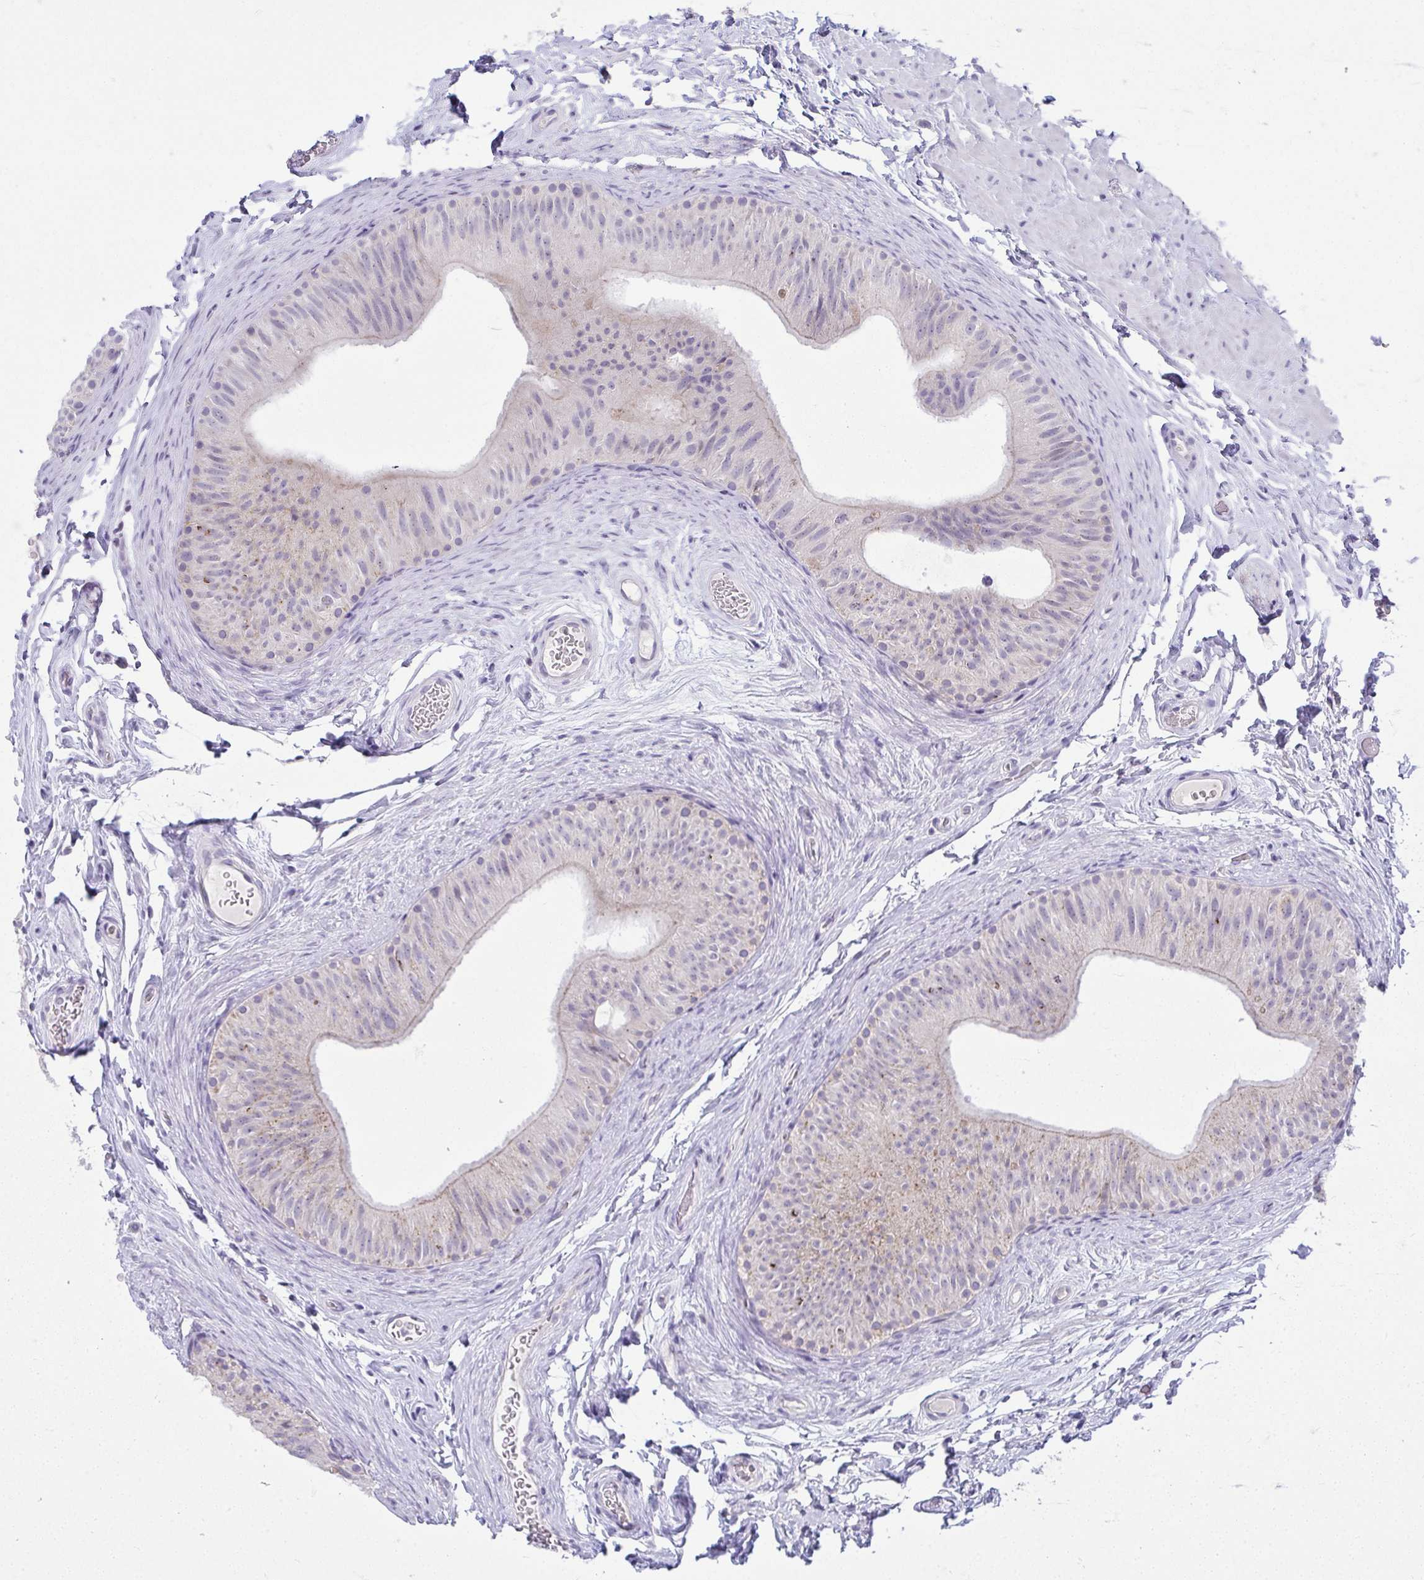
{"staining": {"intensity": "negative", "quantity": "none", "location": "none"}, "tissue": "epididymis", "cell_type": "Glandular cells", "image_type": "normal", "snomed": [{"axis": "morphology", "description": "Normal tissue, NOS"}, {"axis": "topography", "description": "Epididymis, spermatic cord, NOS"}, {"axis": "topography", "description": "Epididymis"}], "caption": "Immunohistochemistry histopathology image of normal epididymis: epididymis stained with DAB displays no significant protein positivity in glandular cells.", "gene": "VPS4B", "patient": {"sex": "male", "age": 31}}